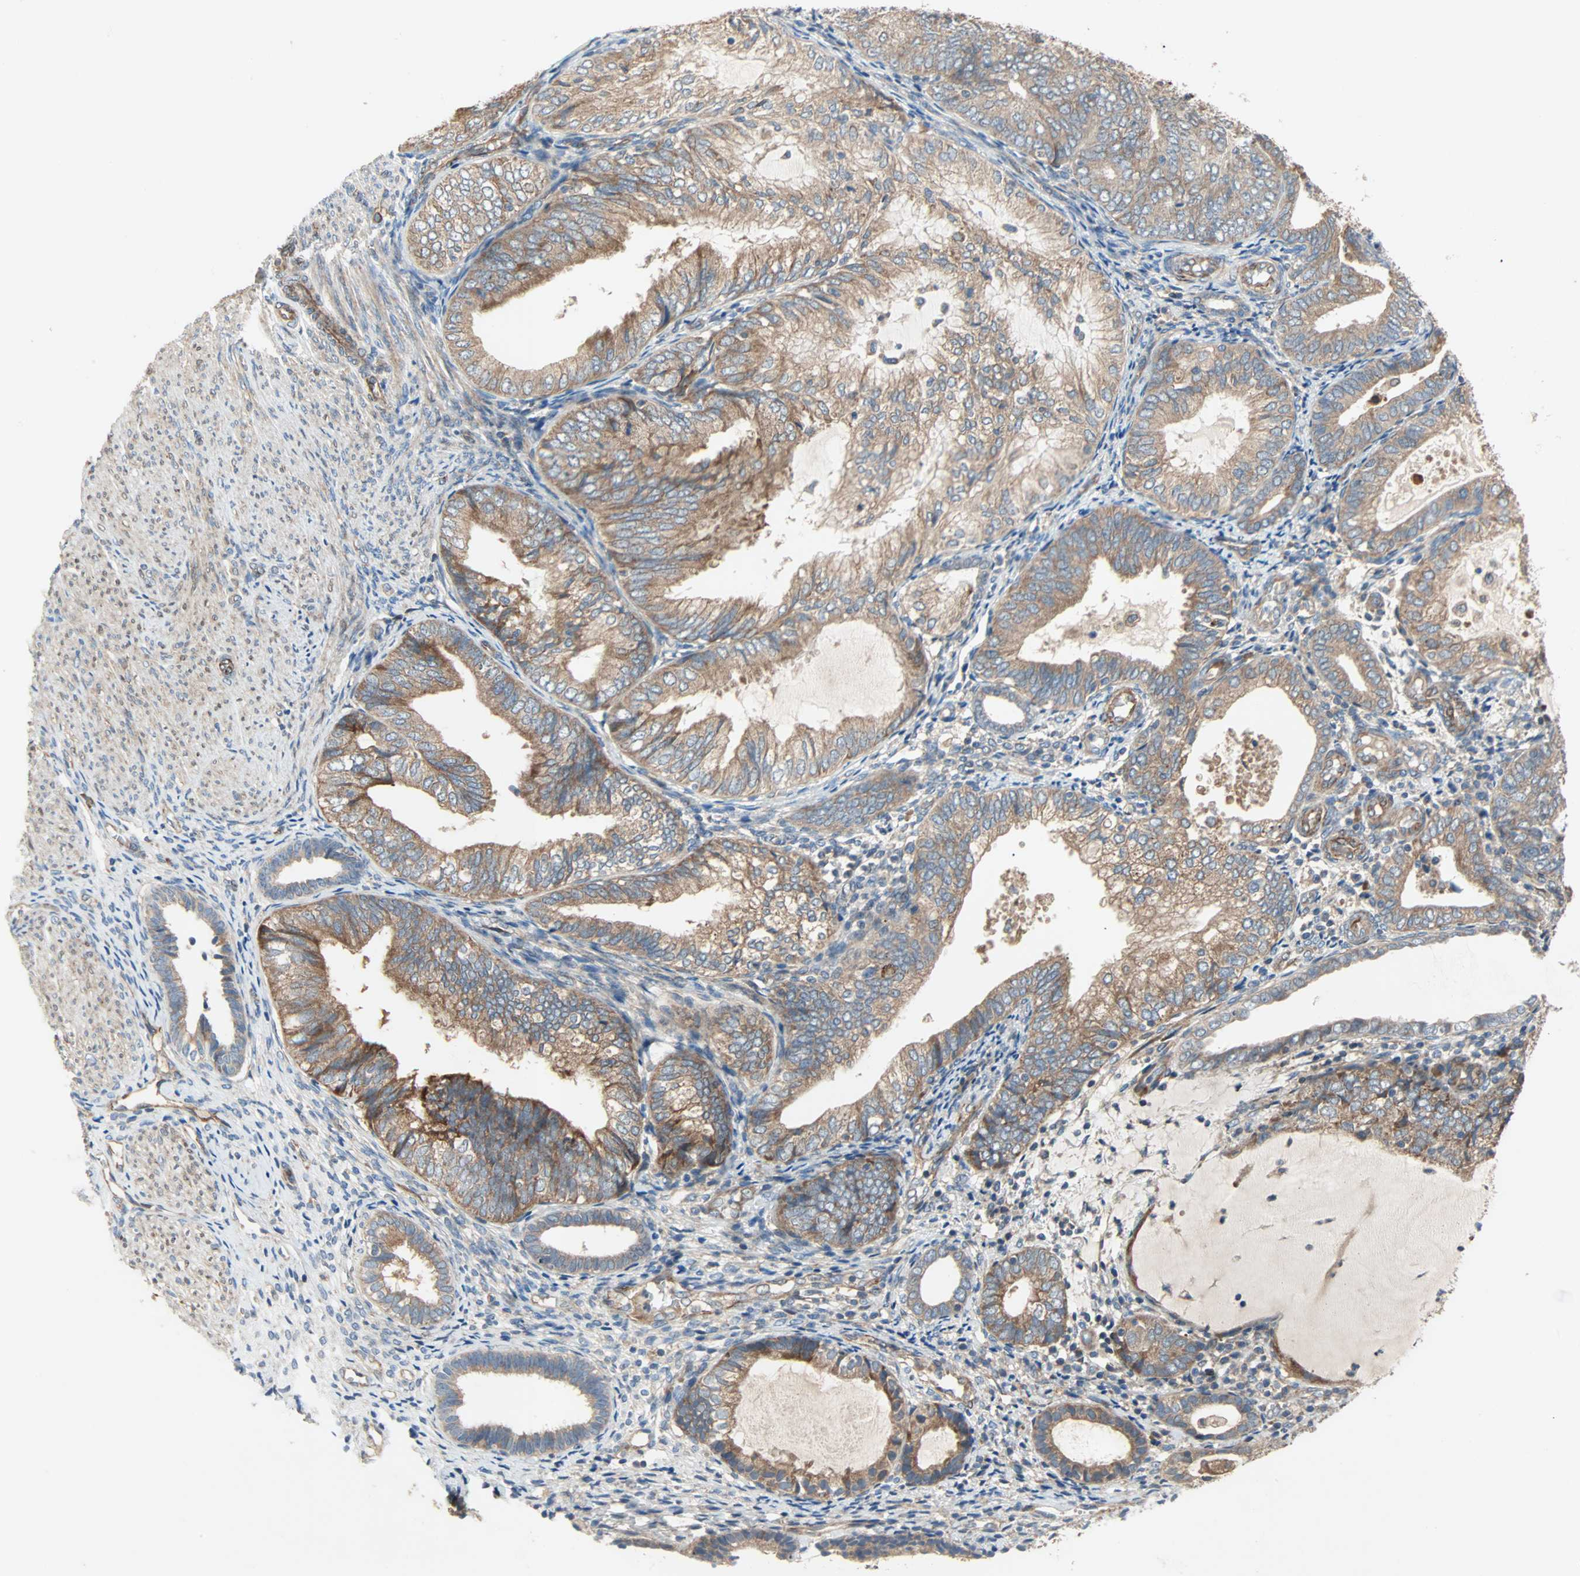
{"staining": {"intensity": "moderate", "quantity": ">75%", "location": "cytoplasmic/membranous"}, "tissue": "endometrial cancer", "cell_type": "Tumor cells", "image_type": "cancer", "snomed": [{"axis": "morphology", "description": "Adenocarcinoma, NOS"}, {"axis": "topography", "description": "Endometrium"}], "caption": "Human endometrial cancer stained with a protein marker exhibits moderate staining in tumor cells.", "gene": "XYLT1", "patient": {"sex": "female", "age": 81}}